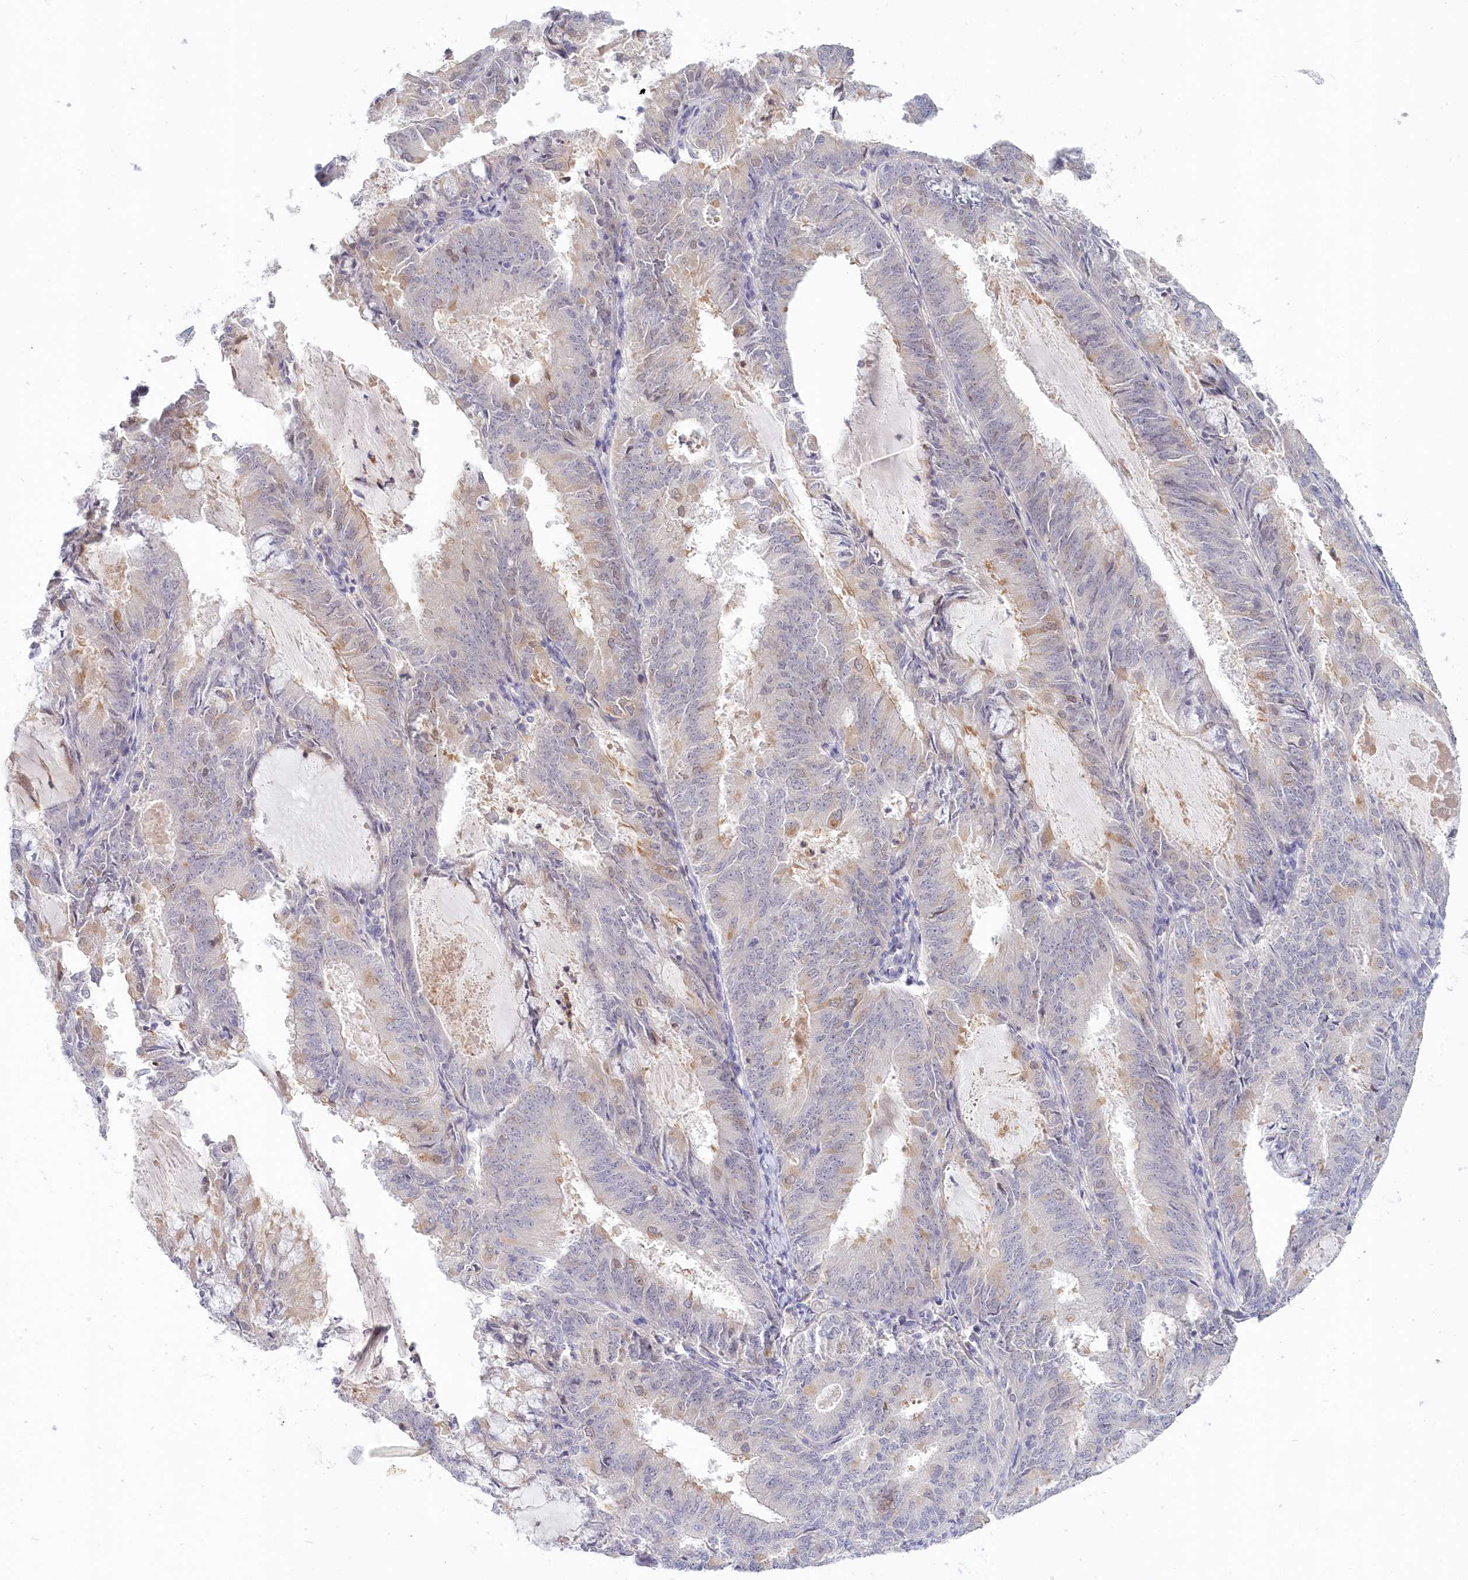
{"staining": {"intensity": "negative", "quantity": "none", "location": "none"}, "tissue": "endometrial cancer", "cell_type": "Tumor cells", "image_type": "cancer", "snomed": [{"axis": "morphology", "description": "Adenocarcinoma, NOS"}, {"axis": "topography", "description": "Endometrium"}], "caption": "High power microscopy histopathology image of an immunohistochemistry (IHC) image of endometrial cancer, revealing no significant positivity in tumor cells.", "gene": "KATNA1", "patient": {"sex": "female", "age": 57}}